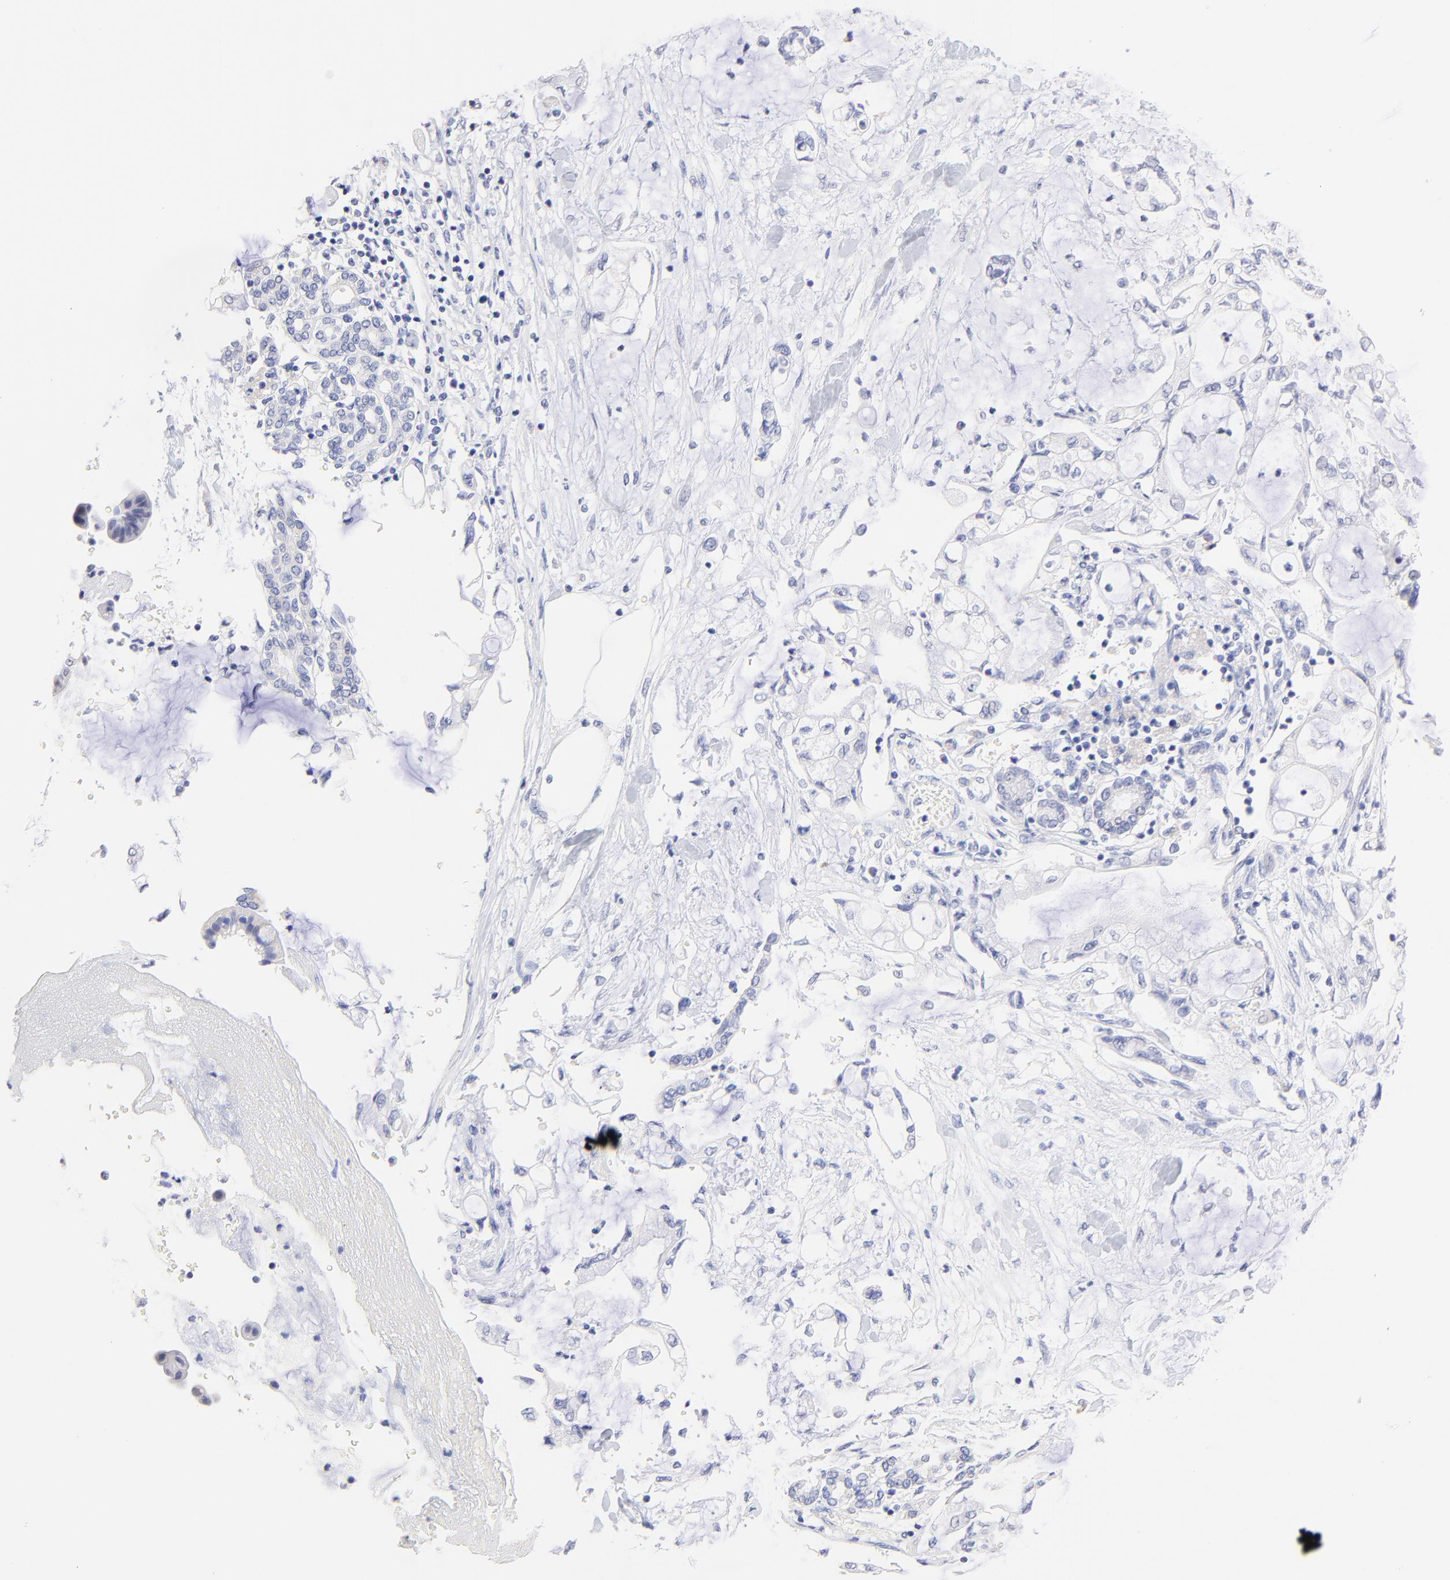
{"staining": {"intensity": "negative", "quantity": "none", "location": "none"}, "tissue": "pancreatic cancer", "cell_type": "Tumor cells", "image_type": "cancer", "snomed": [{"axis": "morphology", "description": "Adenocarcinoma, NOS"}, {"axis": "topography", "description": "Pancreas"}], "caption": "DAB (3,3'-diaminobenzidine) immunohistochemical staining of human pancreatic cancer (adenocarcinoma) shows no significant expression in tumor cells. (DAB (3,3'-diaminobenzidine) IHC, high magnification).", "gene": "CFAP57", "patient": {"sex": "female", "age": 70}}